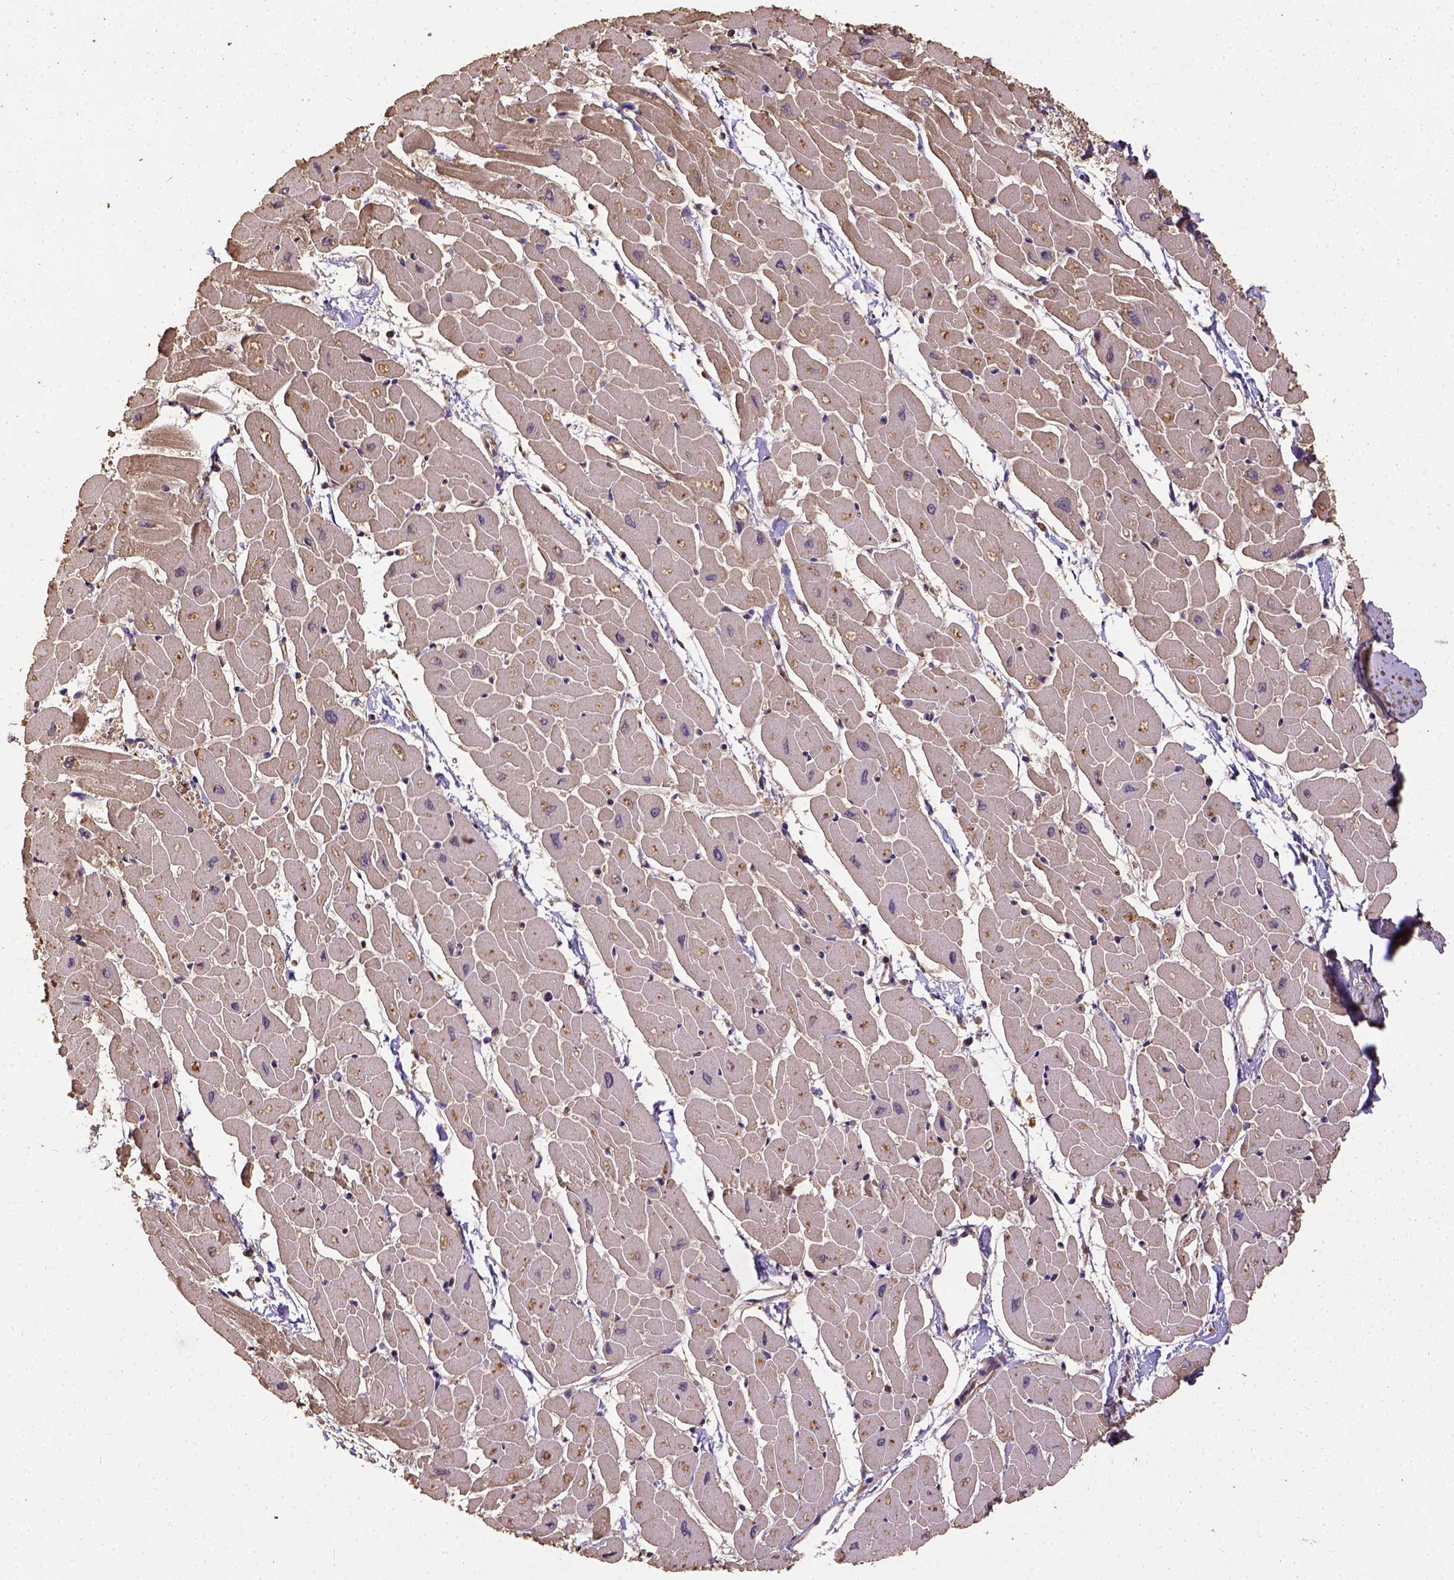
{"staining": {"intensity": "weak", "quantity": ">75%", "location": "cytoplasmic/membranous"}, "tissue": "heart muscle", "cell_type": "Cardiomyocytes", "image_type": "normal", "snomed": [{"axis": "morphology", "description": "Normal tissue, NOS"}, {"axis": "topography", "description": "Heart"}], "caption": "Immunohistochemistry (IHC) histopathology image of normal heart muscle: heart muscle stained using immunohistochemistry demonstrates low levels of weak protein expression localized specifically in the cytoplasmic/membranous of cardiomyocytes, appearing as a cytoplasmic/membranous brown color.", "gene": "ATP1B3", "patient": {"sex": "male", "age": 57}}